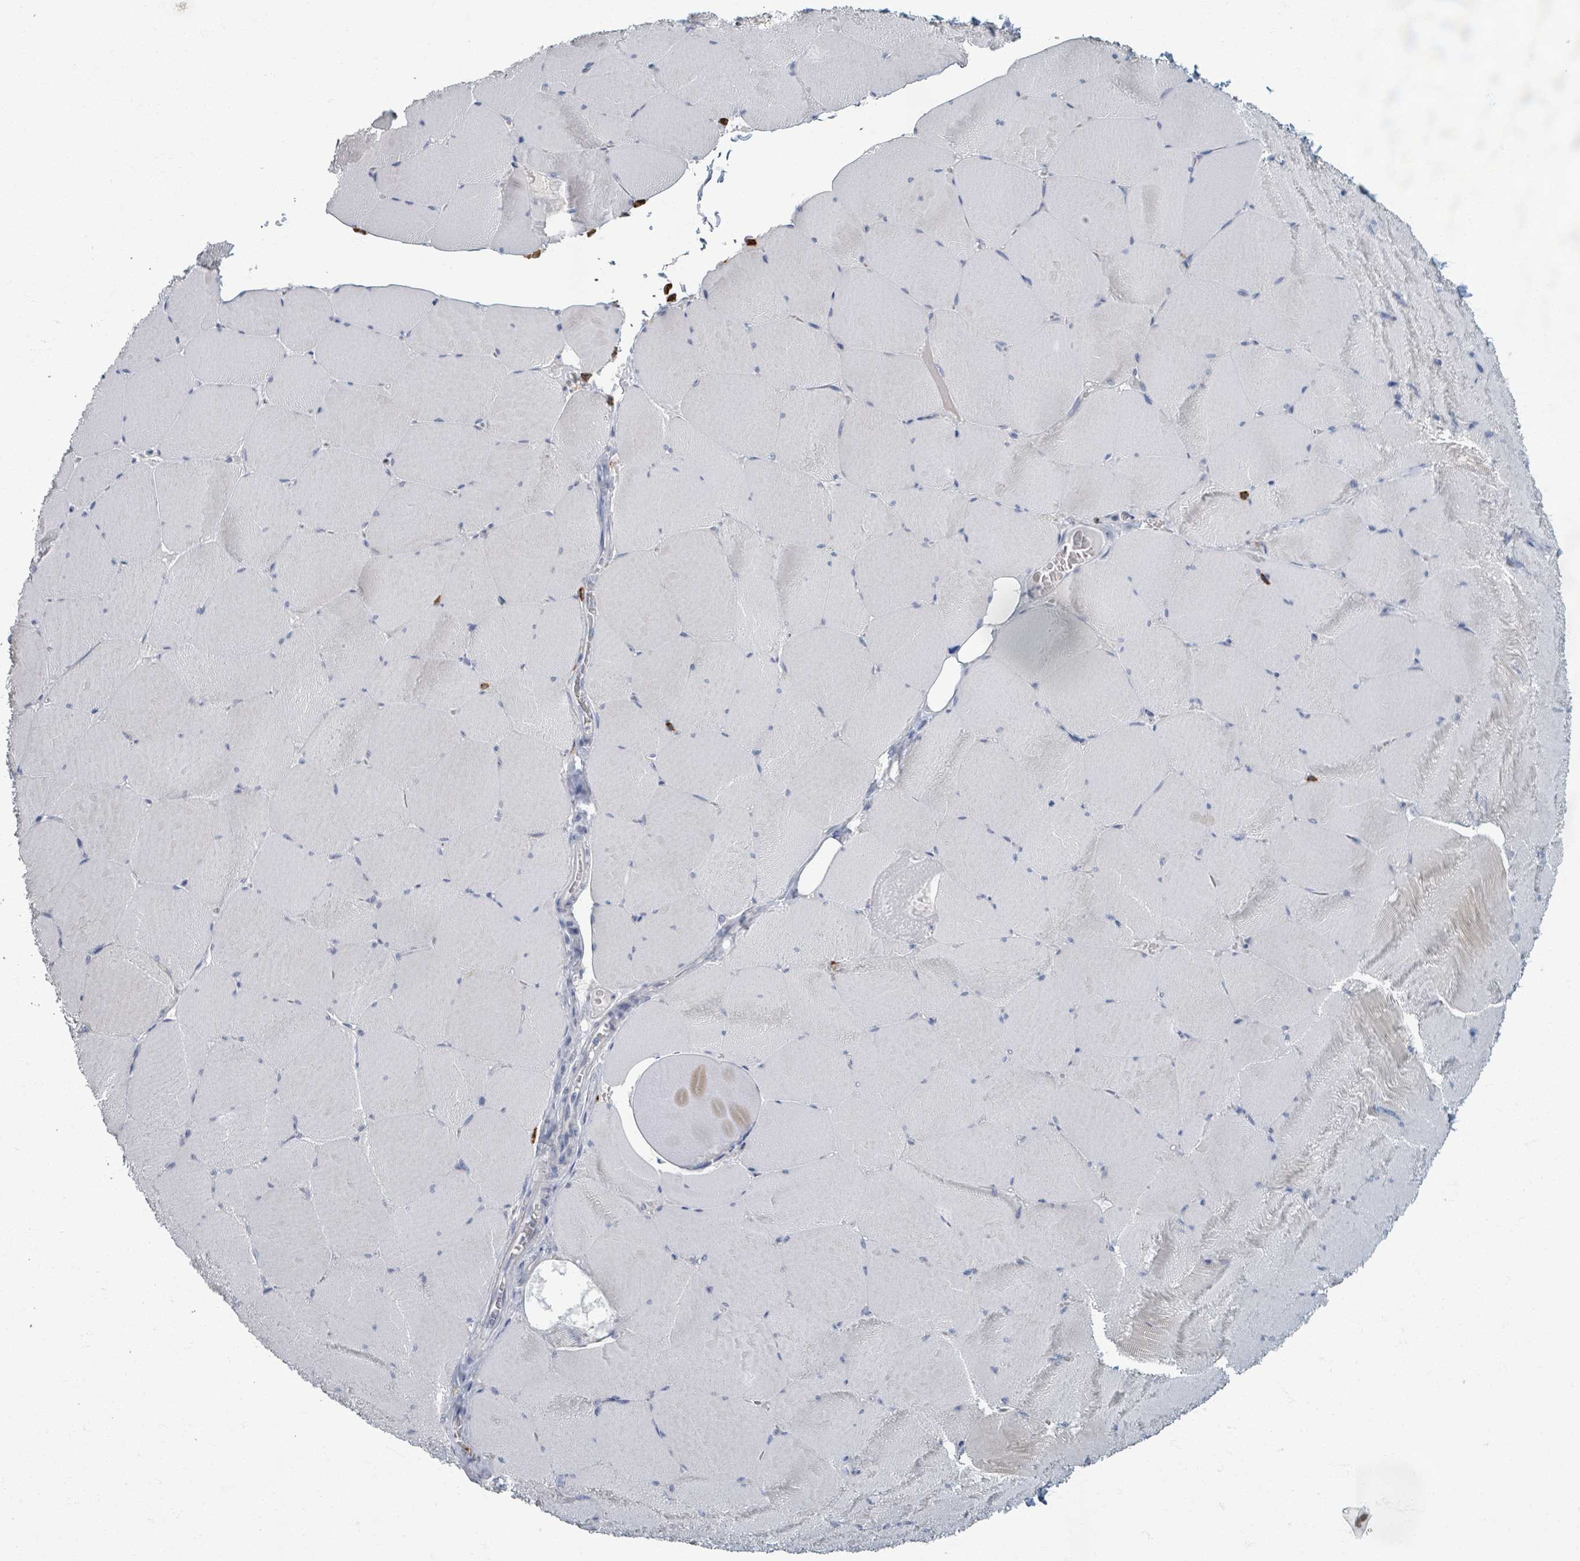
{"staining": {"intensity": "negative", "quantity": "none", "location": "none"}, "tissue": "skeletal muscle", "cell_type": "Myocytes", "image_type": "normal", "snomed": [{"axis": "morphology", "description": "Normal tissue, NOS"}, {"axis": "topography", "description": "Skeletal muscle"}, {"axis": "topography", "description": "Head-Neck"}], "caption": "The micrograph shows no significant expression in myocytes of skeletal muscle. (DAB immunohistochemistry with hematoxylin counter stain).", "gene": "WNT11", "patient": {"sex": "male", "age": 66}}